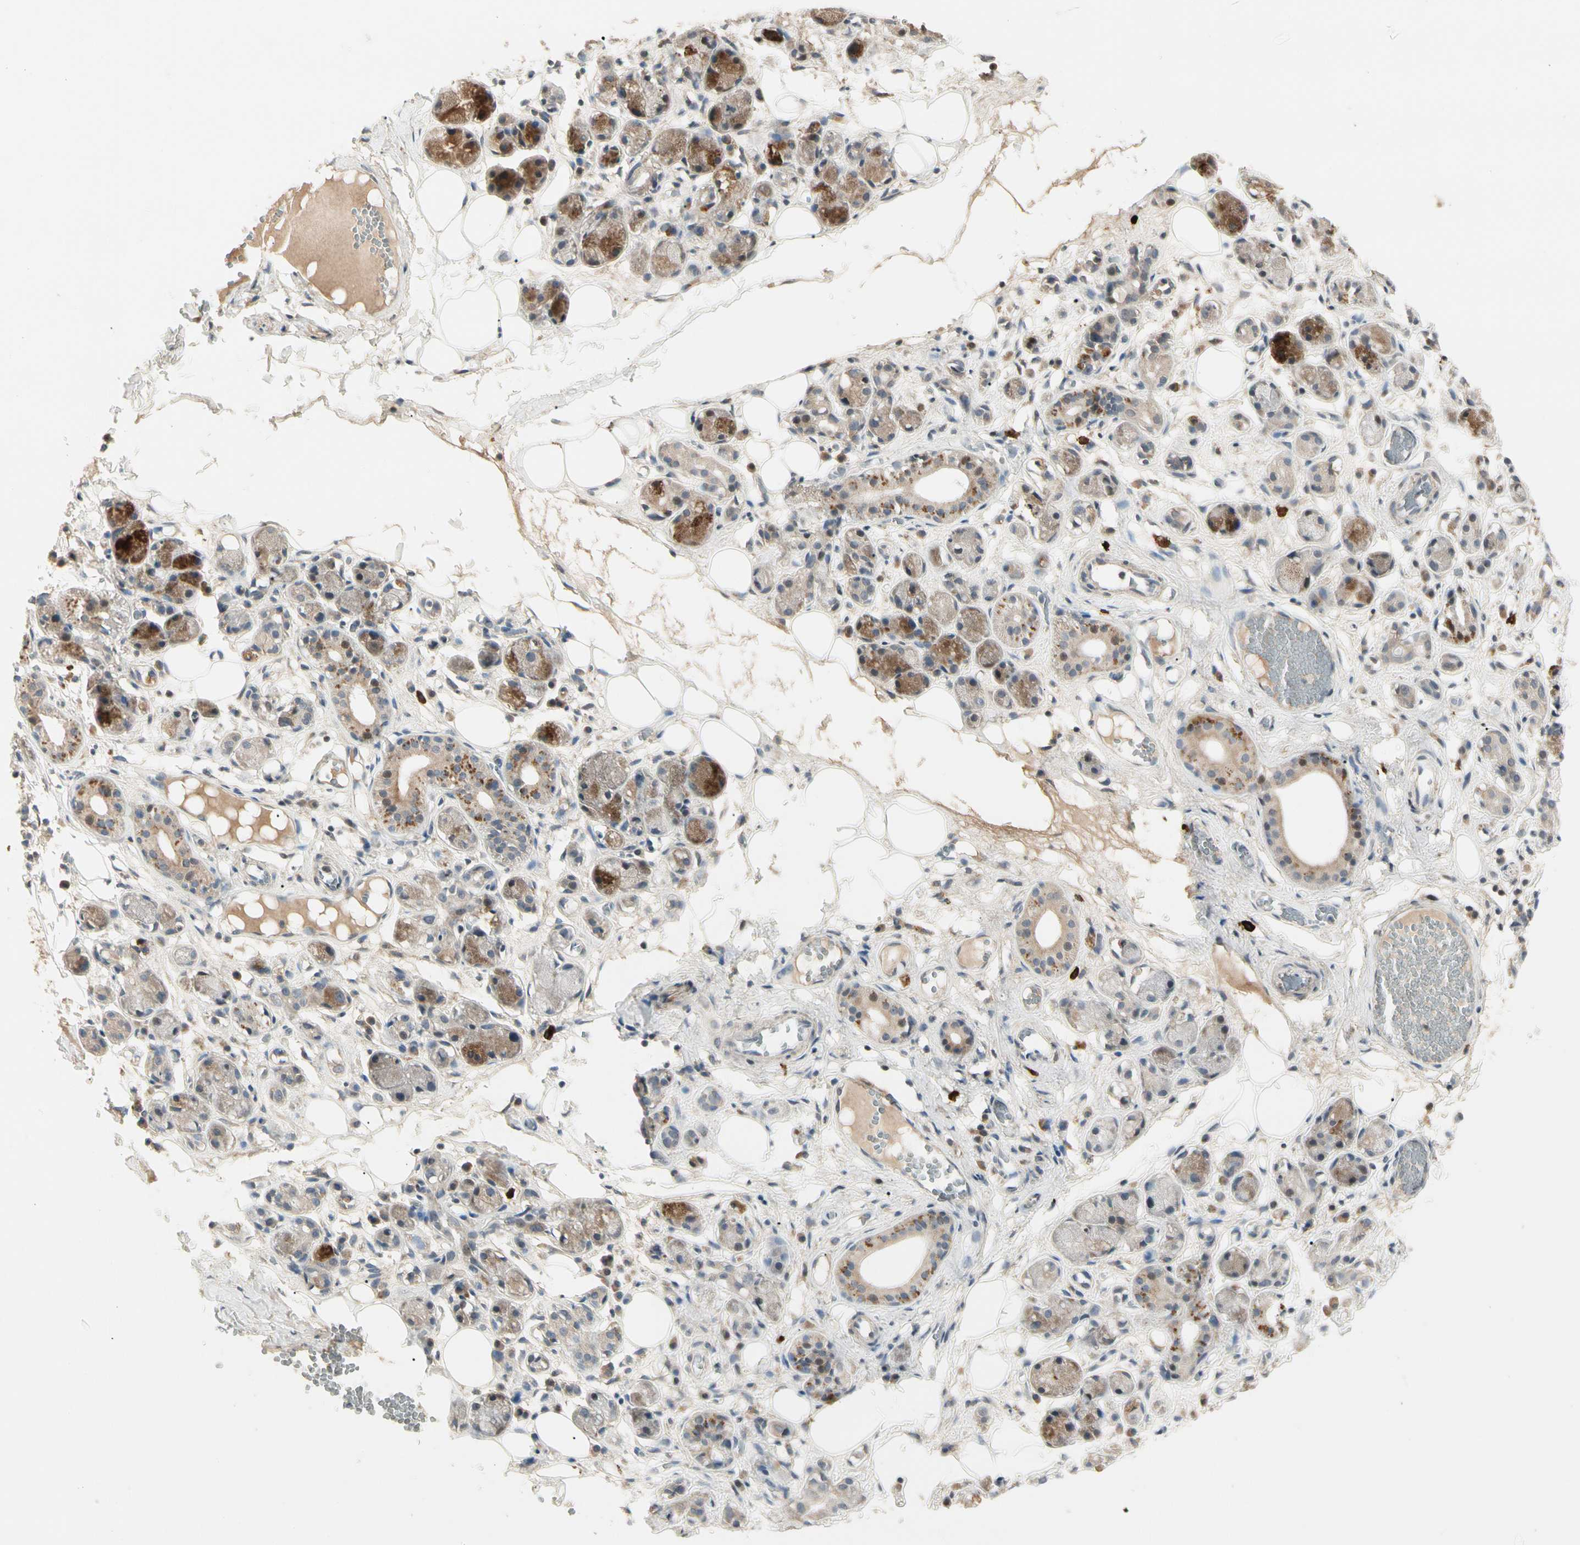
{"staining": {"intensity": "moderate", "quantity": "25%-75%", "location": "cytoplasmic/membranous"}, "tissue": "adipose tissue", "cell_type": "Adipocytes", "image_type": "normal", "snomed": [{"axis": "morphology", "description": "Normal tissue, NOS"}, {"axis": "morphology", "description": "Inflammation, NOS"}, {"axis": "topography", "description": "Vascular tissue"}, {"axis": "topography", "description": "Salivary gland"}], "caption": "Approximately 25%-75% of adipocytes in normal human adipose tissue reveal moderate cytoplasmic/membranous protein staining as visualized by brown immunohistochemical staining.", "gene": "ATG4C", "patient": {"sex": "female", "age": 75}}